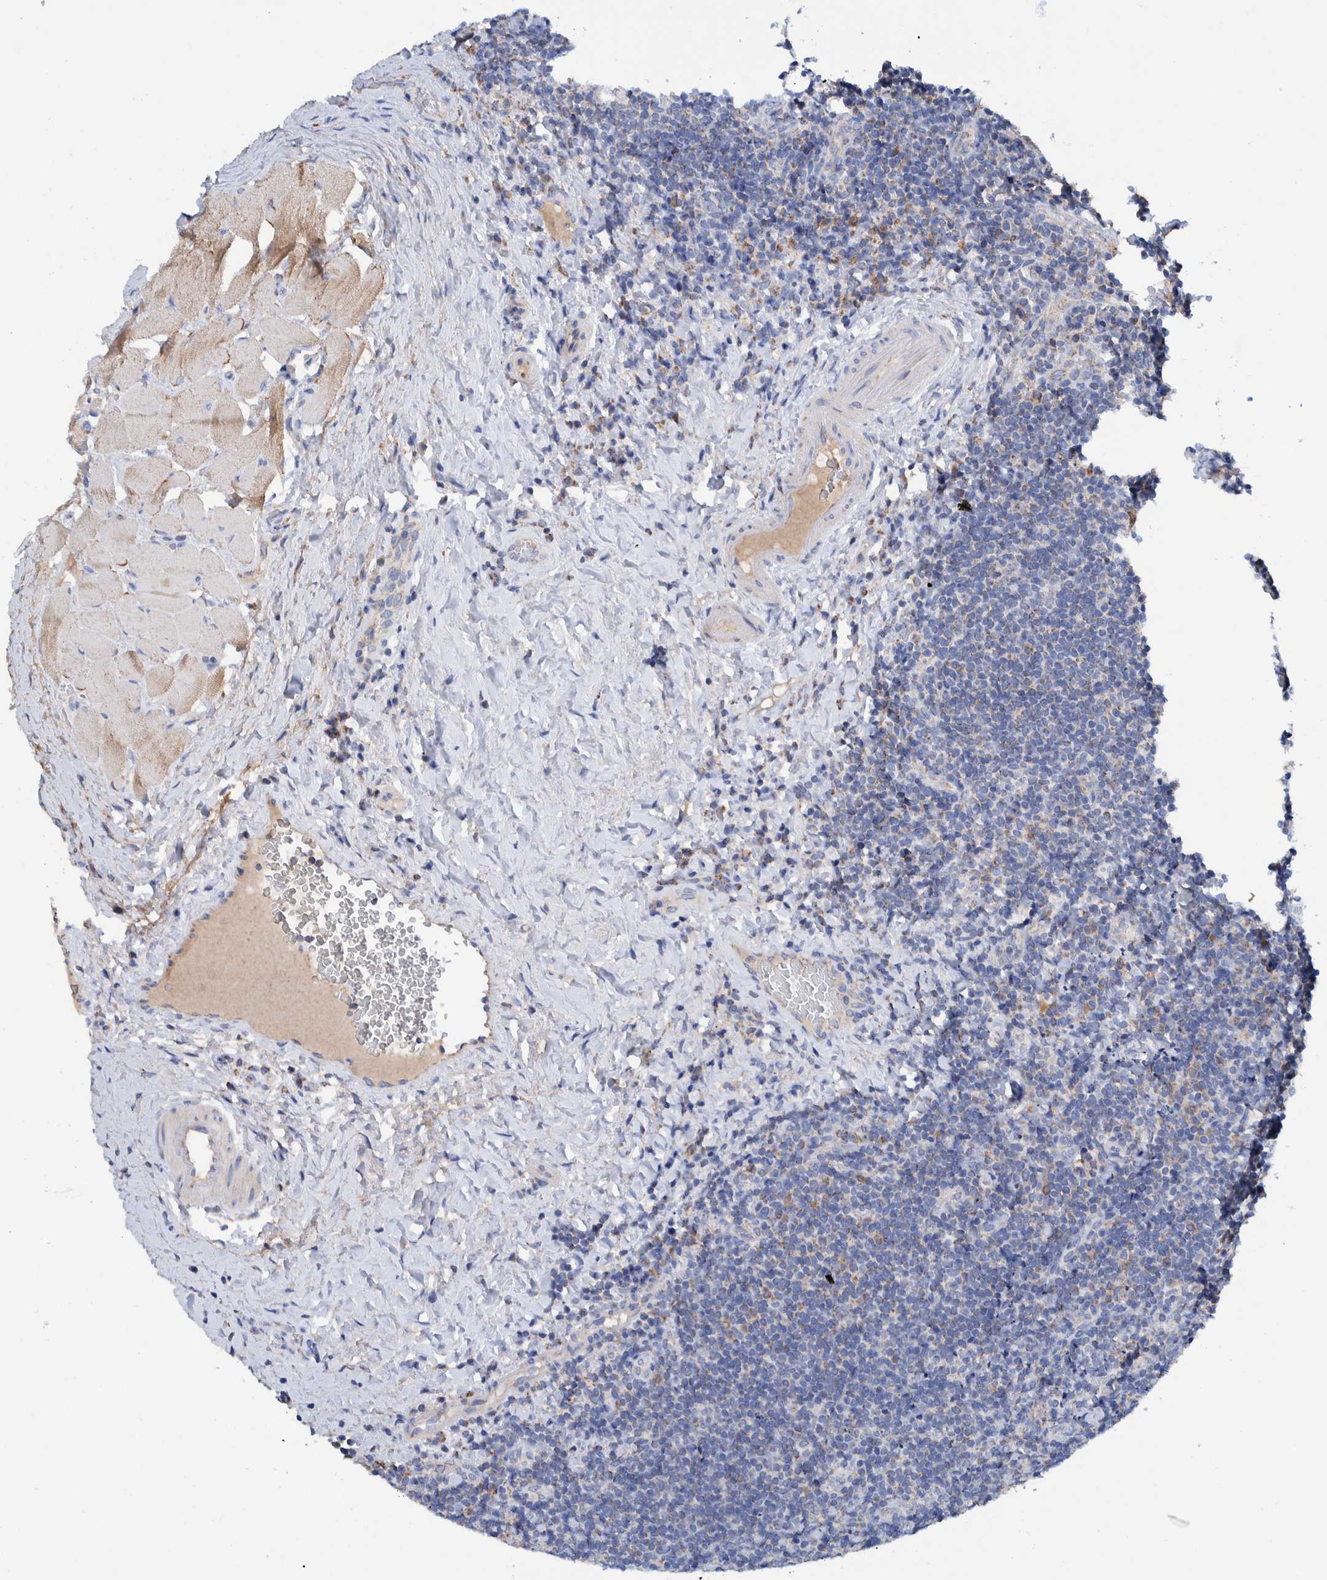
{"staining": {"intensity": "negative", "quantity": "none", "location": "none"}, "tissue": "lymphoma", "cell_type": "Tumor cells", "image_type": "cancer", "snomed": [{"axis": "morphology", "description": "Malignant lymphoma, non-Hodgkin's type, High grade"}, {"axis": "topography", "description": "Tonsil"}], "caption": "An IHC photomicrograph of high-grade malignant lymphoma, non-Hodgkin's type is shown. There is no staining in tumor cells of high-grade malignant lymphoma, non-Hodgkin's type.", "gene": "DECR1", "patient": {"sex": "female", "age": 36}}